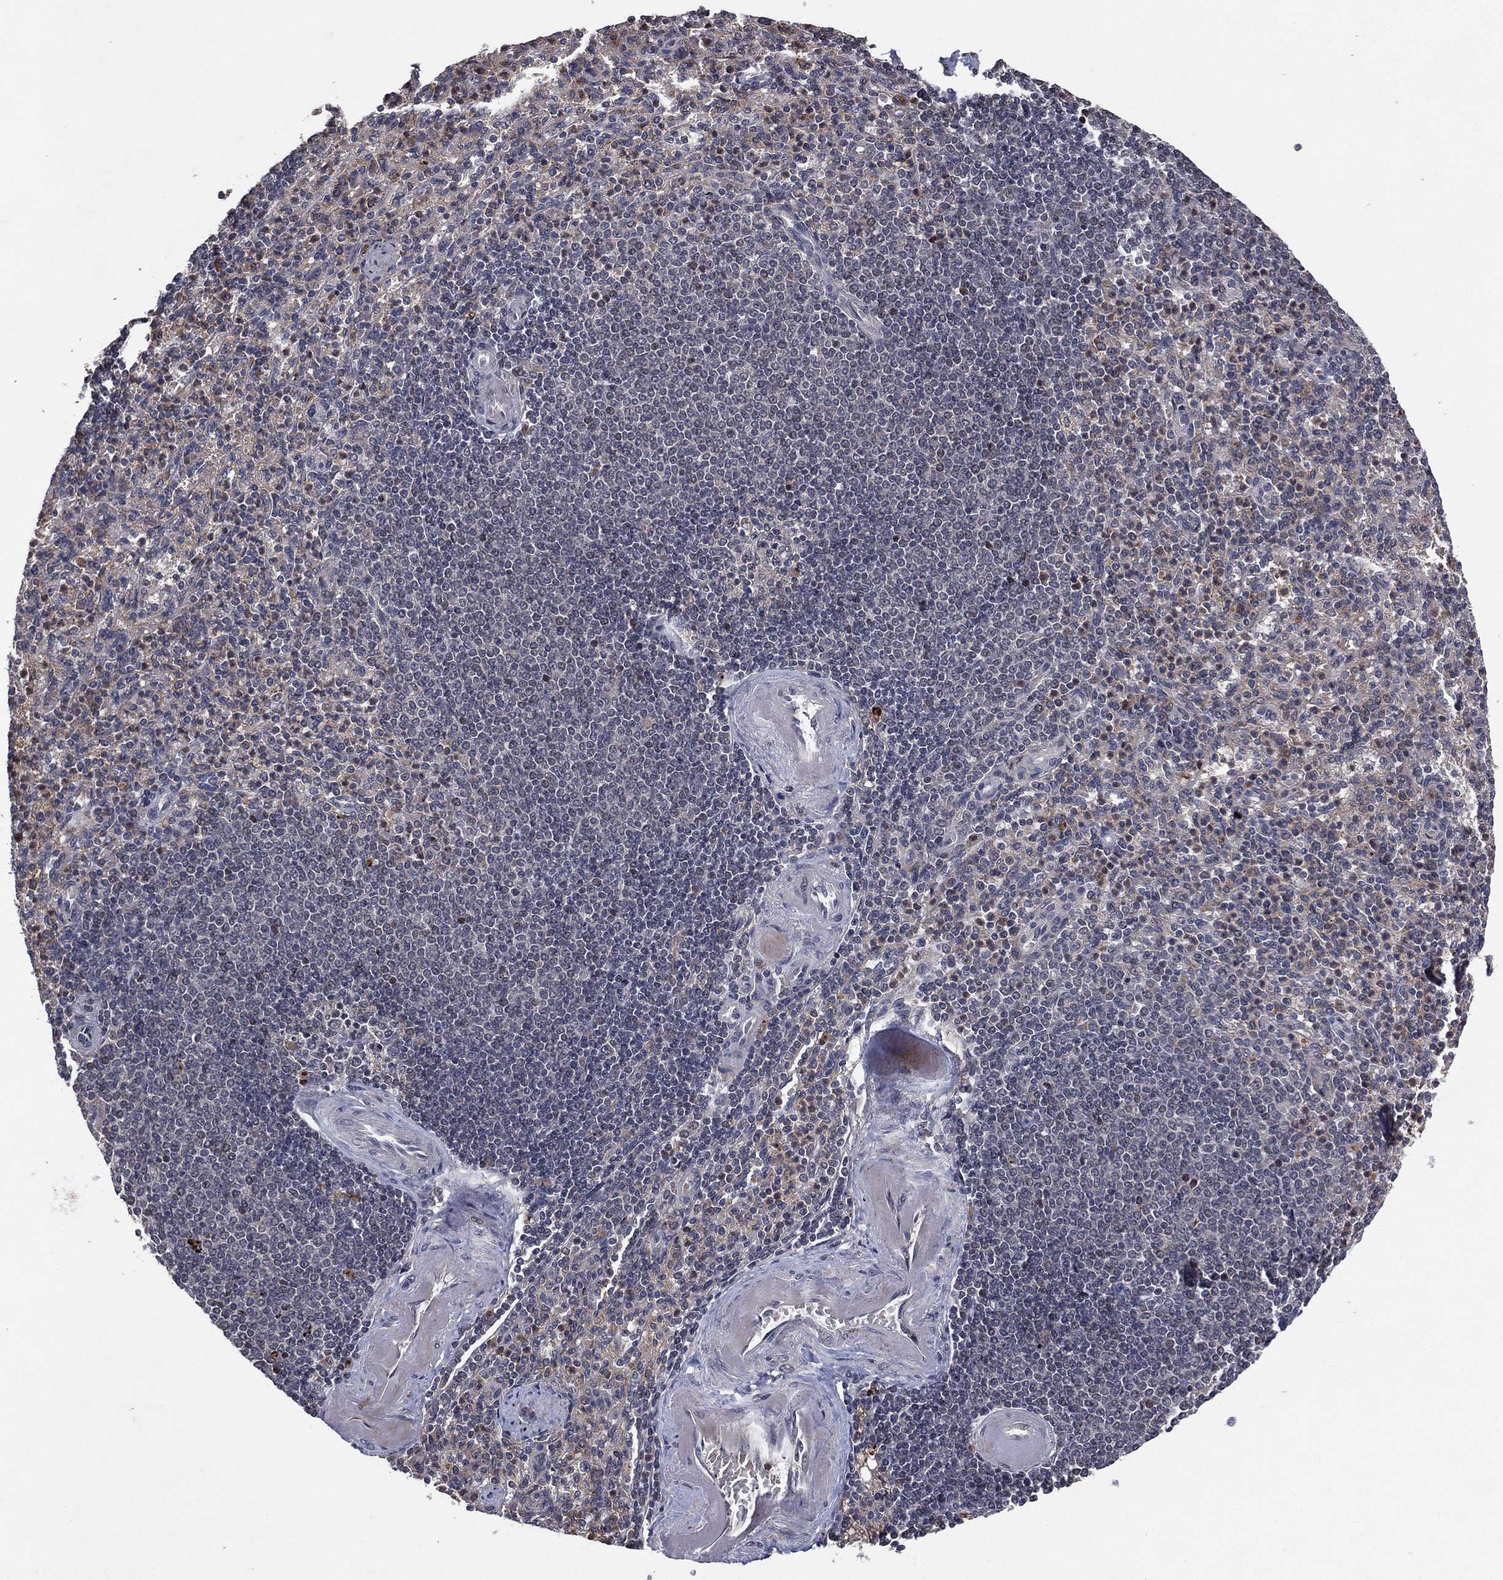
{"staining": {"intensity": "moderate", "quantity": "<25%", "location": "nuclear"}, "tissue": "spleen", "cell_type": "Cells in red pulp", "image_type": "normal", "snomed": [{"axis": "morphology", "description": "Normal tissue, NOS"}, {"axis": "topography", "description": "Spleen"}], "caption": "Benign spleen was stained to show a protein in brown. There is low levels of moderate nuclear staining in about <25% of cells in red pulp.", "gene": "ATG4B", "patient": {"sex": "female", "age": 74}}